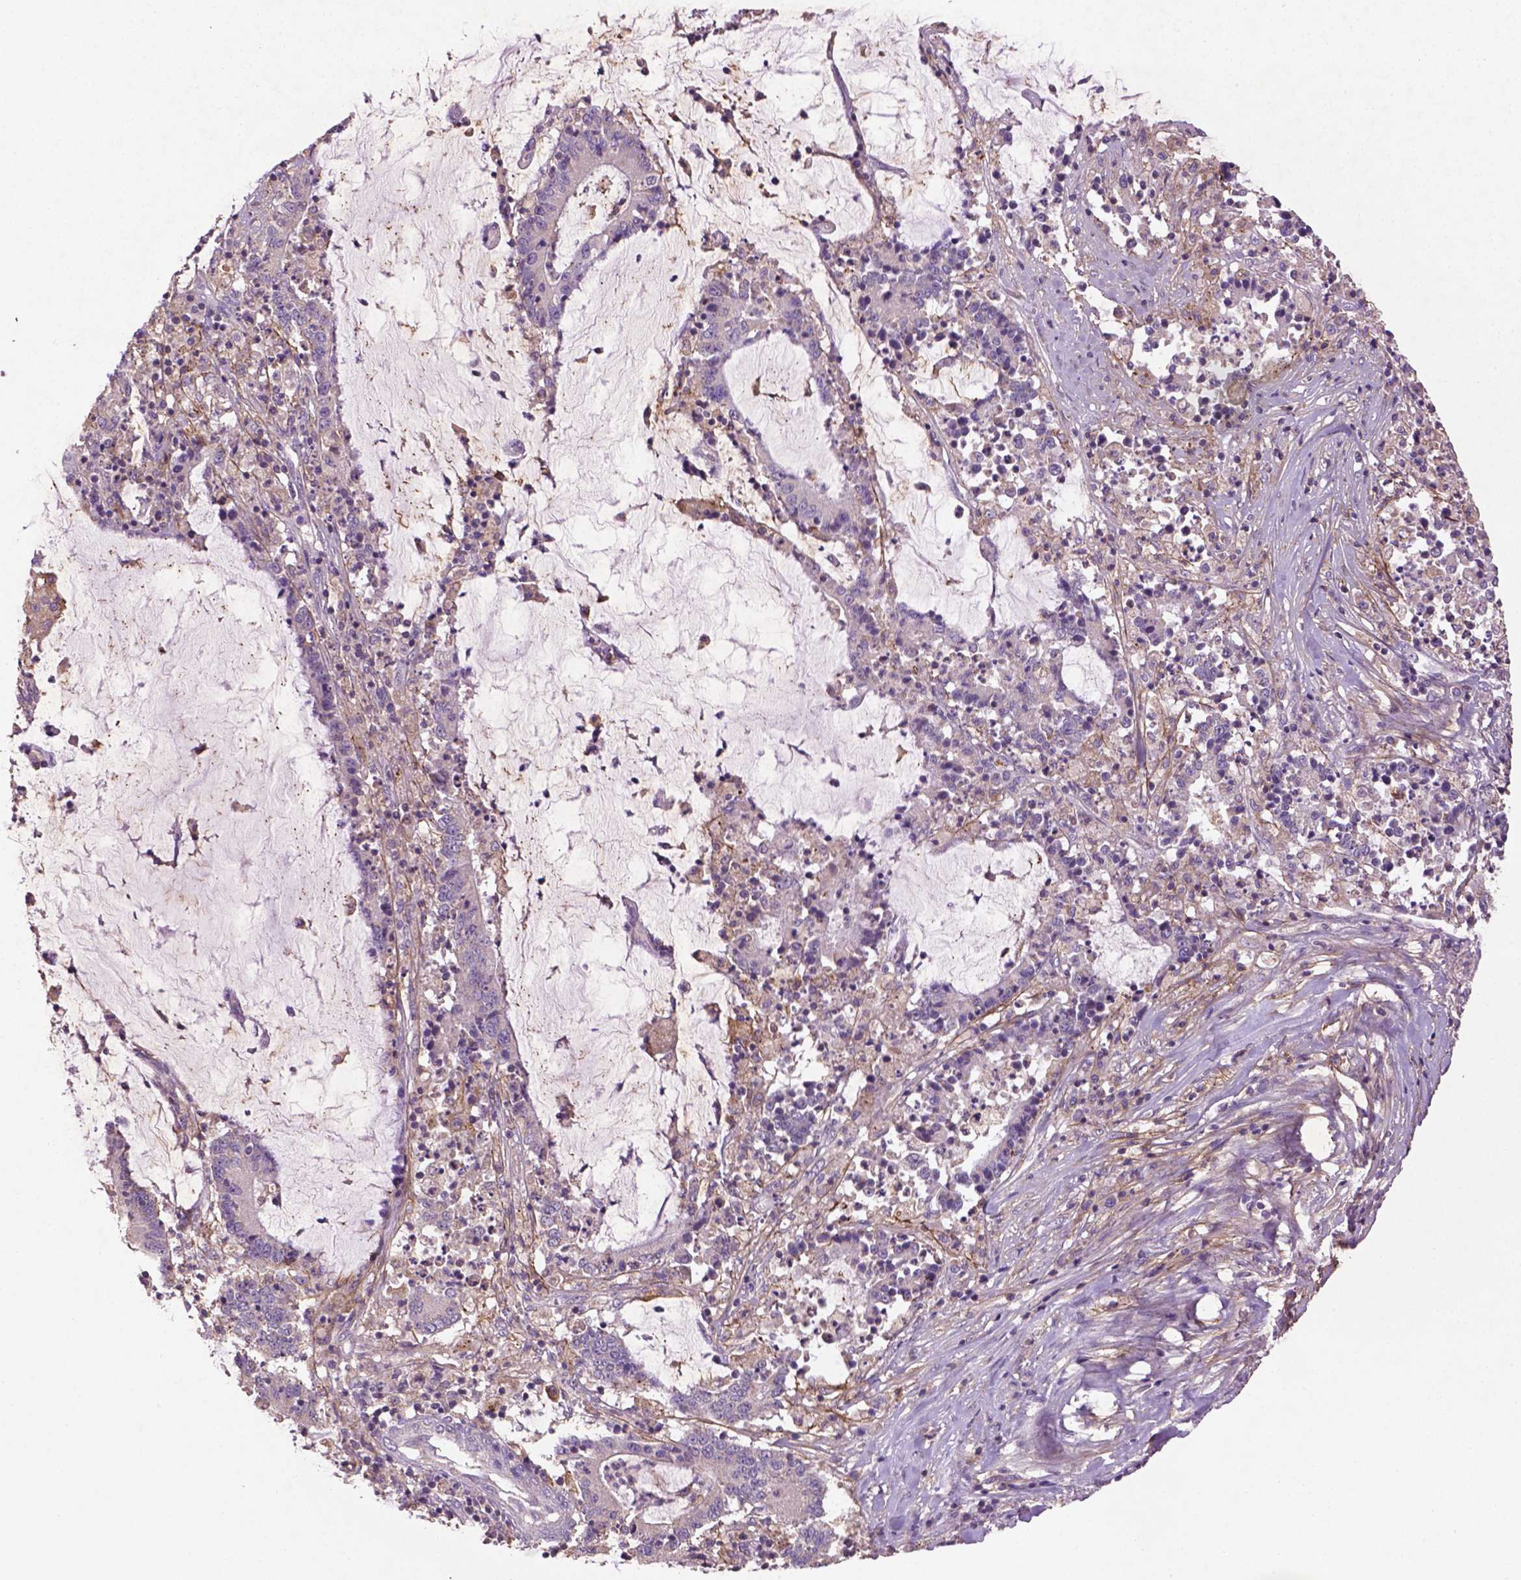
{"staining": {"intensity": "negative", "quantity": "none", "location": "none"}, "tissue": "stomach cancer", "cell_type": "Tumor cells", "image_type": "cancer", "snomed": [{"axis": "morphology", "description": "Adenocarcinoma, NOS"}, {"axis": "topography", "description": "Stomach, upper"}], "caption": "IHC micrograph of neoplastic tissue: adenocarcinoma (stomach) stained with DAB displays no significant protein staining in tumor cells. (DAB immunohistochemistry with hematoxylin counter stain).", "gene": "LRRC3C", "patient": {"sex": "male", "age": 68}}